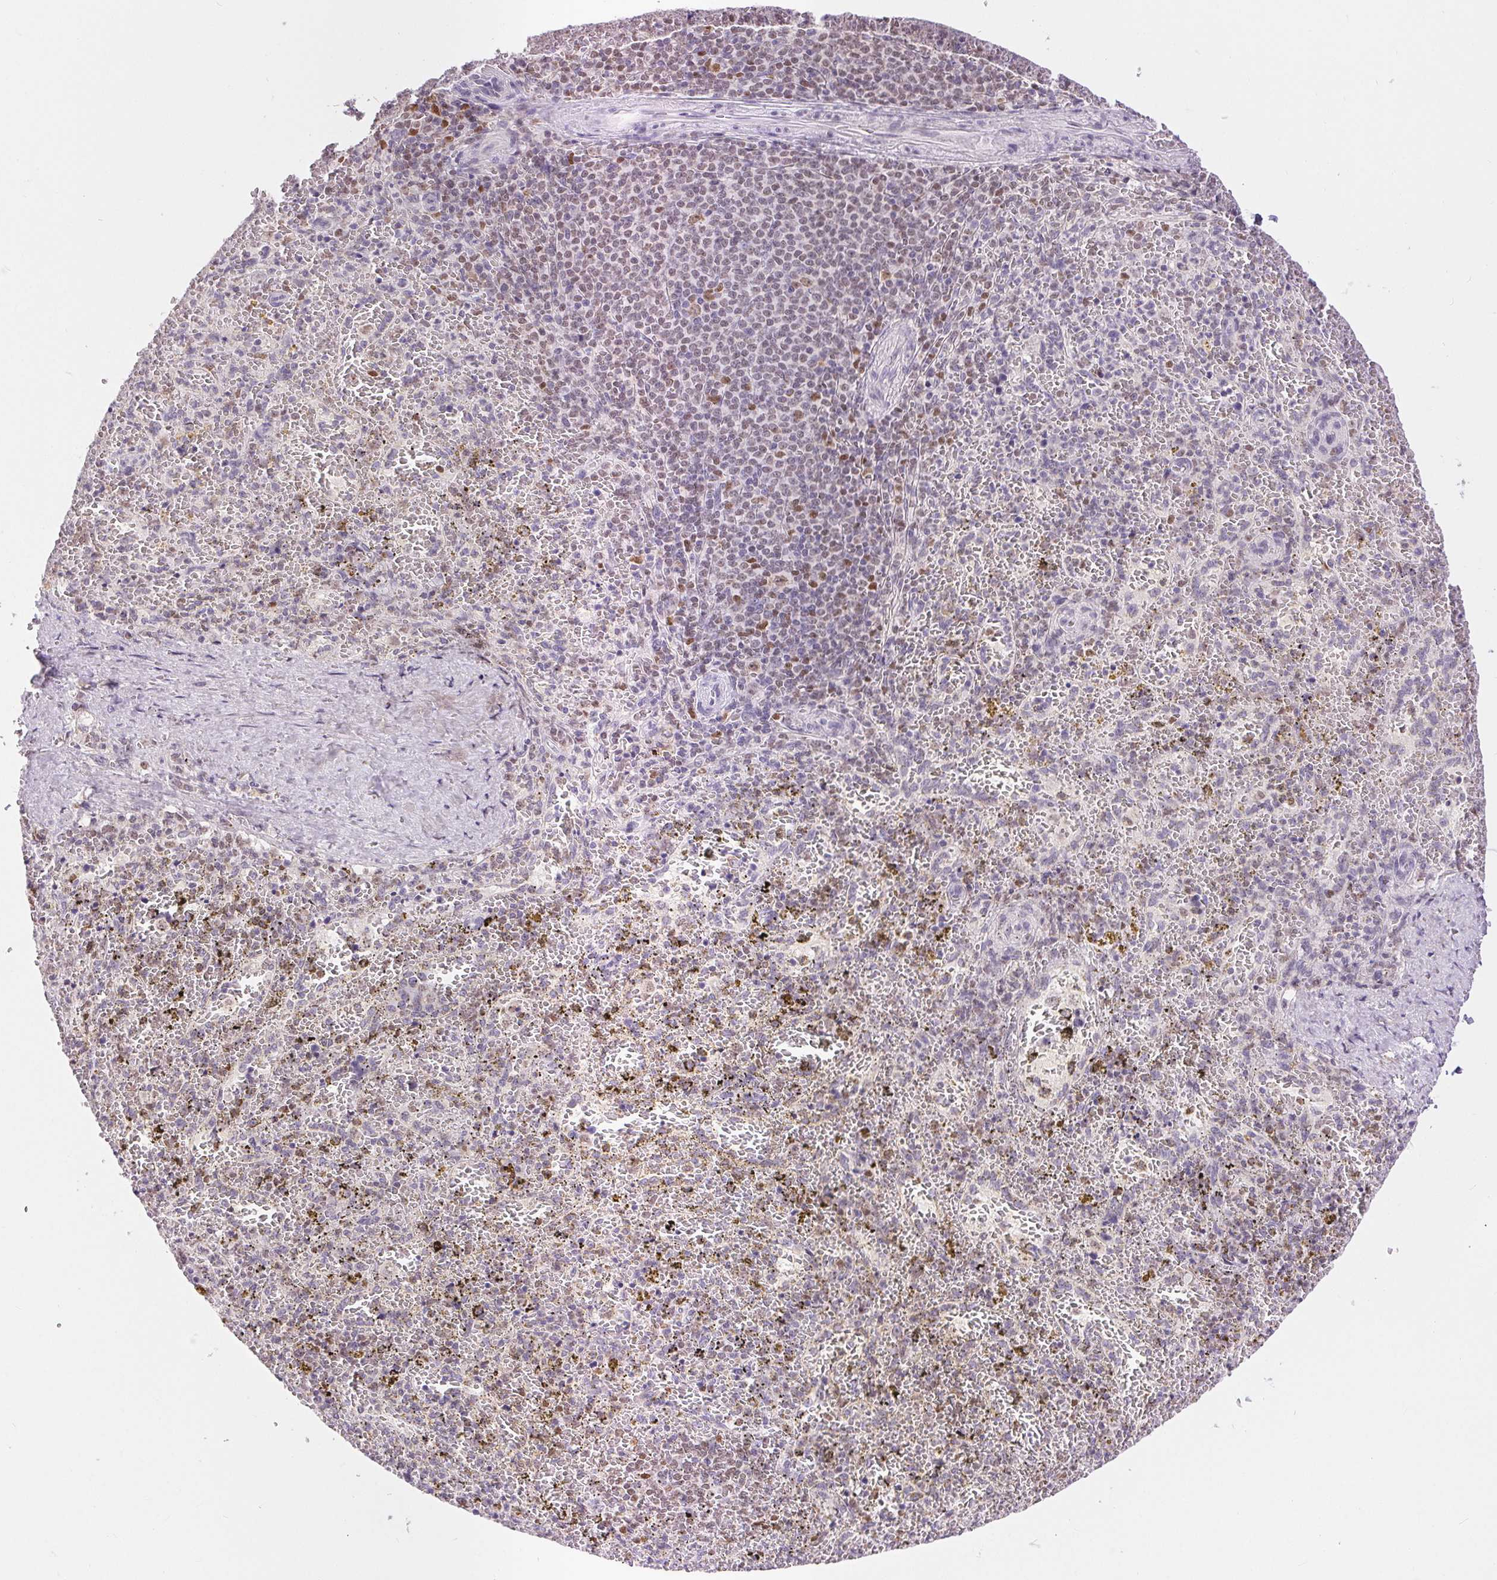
{"staining": {"intensity": "negative", "quantity": "none", "location": "none"}, "tissue": "spleen", "cell_type": "Cells in red pulp", "image_type": "normal", "snomed": [{"axis": "morphology", "description": "Normal tissue, NOS"}, {"axis": "topography", "description": "Spleen"}], "caption": "Unremarkable spleen was stained to show a protein in brown. There is no significant positivity in cells in red pulp. (DAB (3,3'-diaminobenzidine) immunohistochemistry (IHC) visualized using brightfield microscopy, high magnification).", "gene": "POU2F2", "patient": {"sex": "female", "age": 50}}